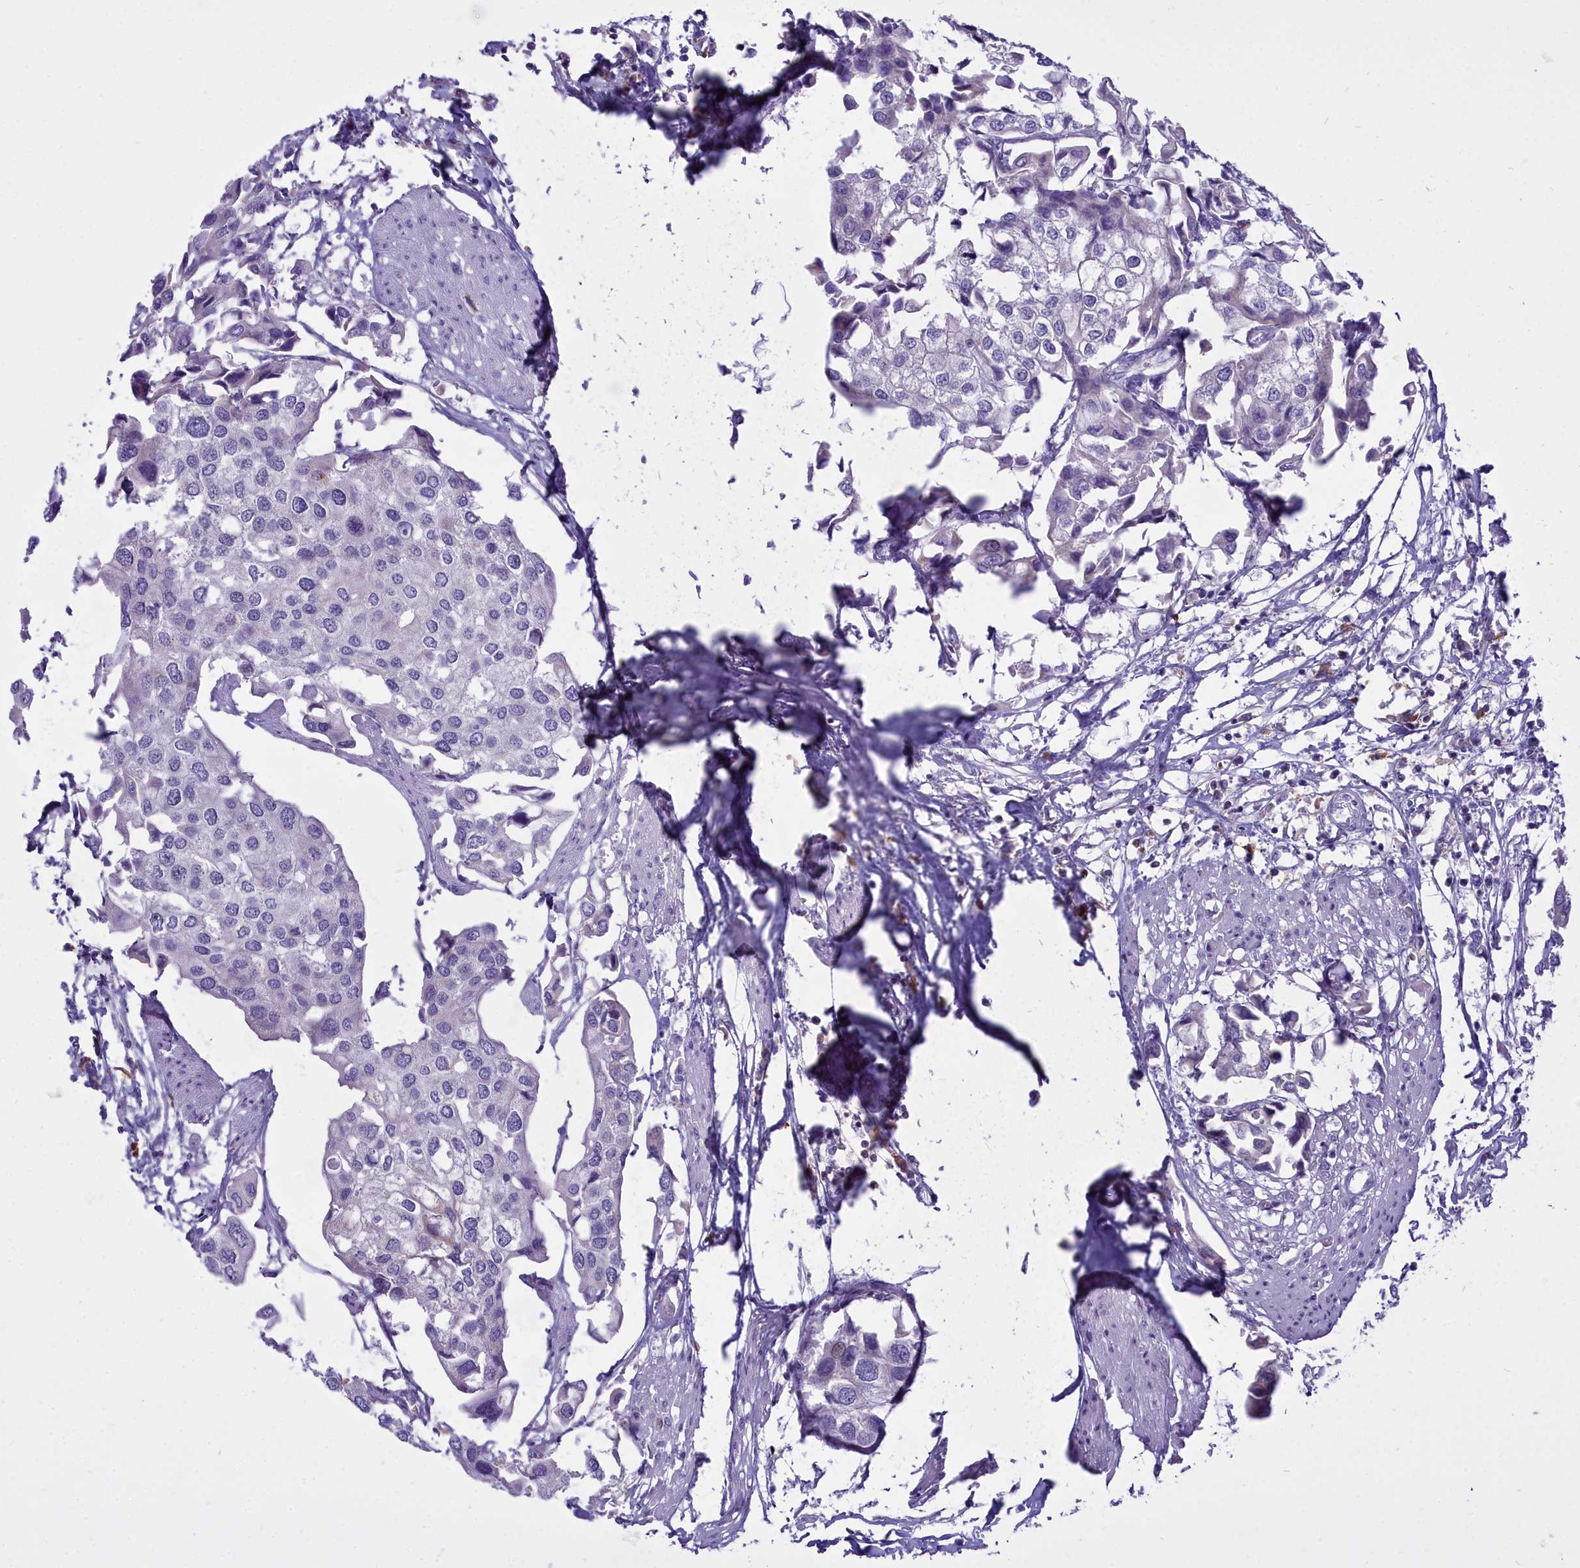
{"staining": {"intensity": "negative", "quantity": "none", "location": "none"}, "tissue": "urothelial cancer", "cell_type": "Tumor cells", "image_type": "cancer", "snomed": [{"axis": "morphology", "description": "Urothelial carcinoma, High grade"}, {"axis": "topography", "description": "Urinary bladder"}], "caption": "Urothelial cancer stained for a protein using immunohistochemistry reveals no expression tumor cells.", "gene": "CD5", "patient": {"sex": "male", "age": 64}}